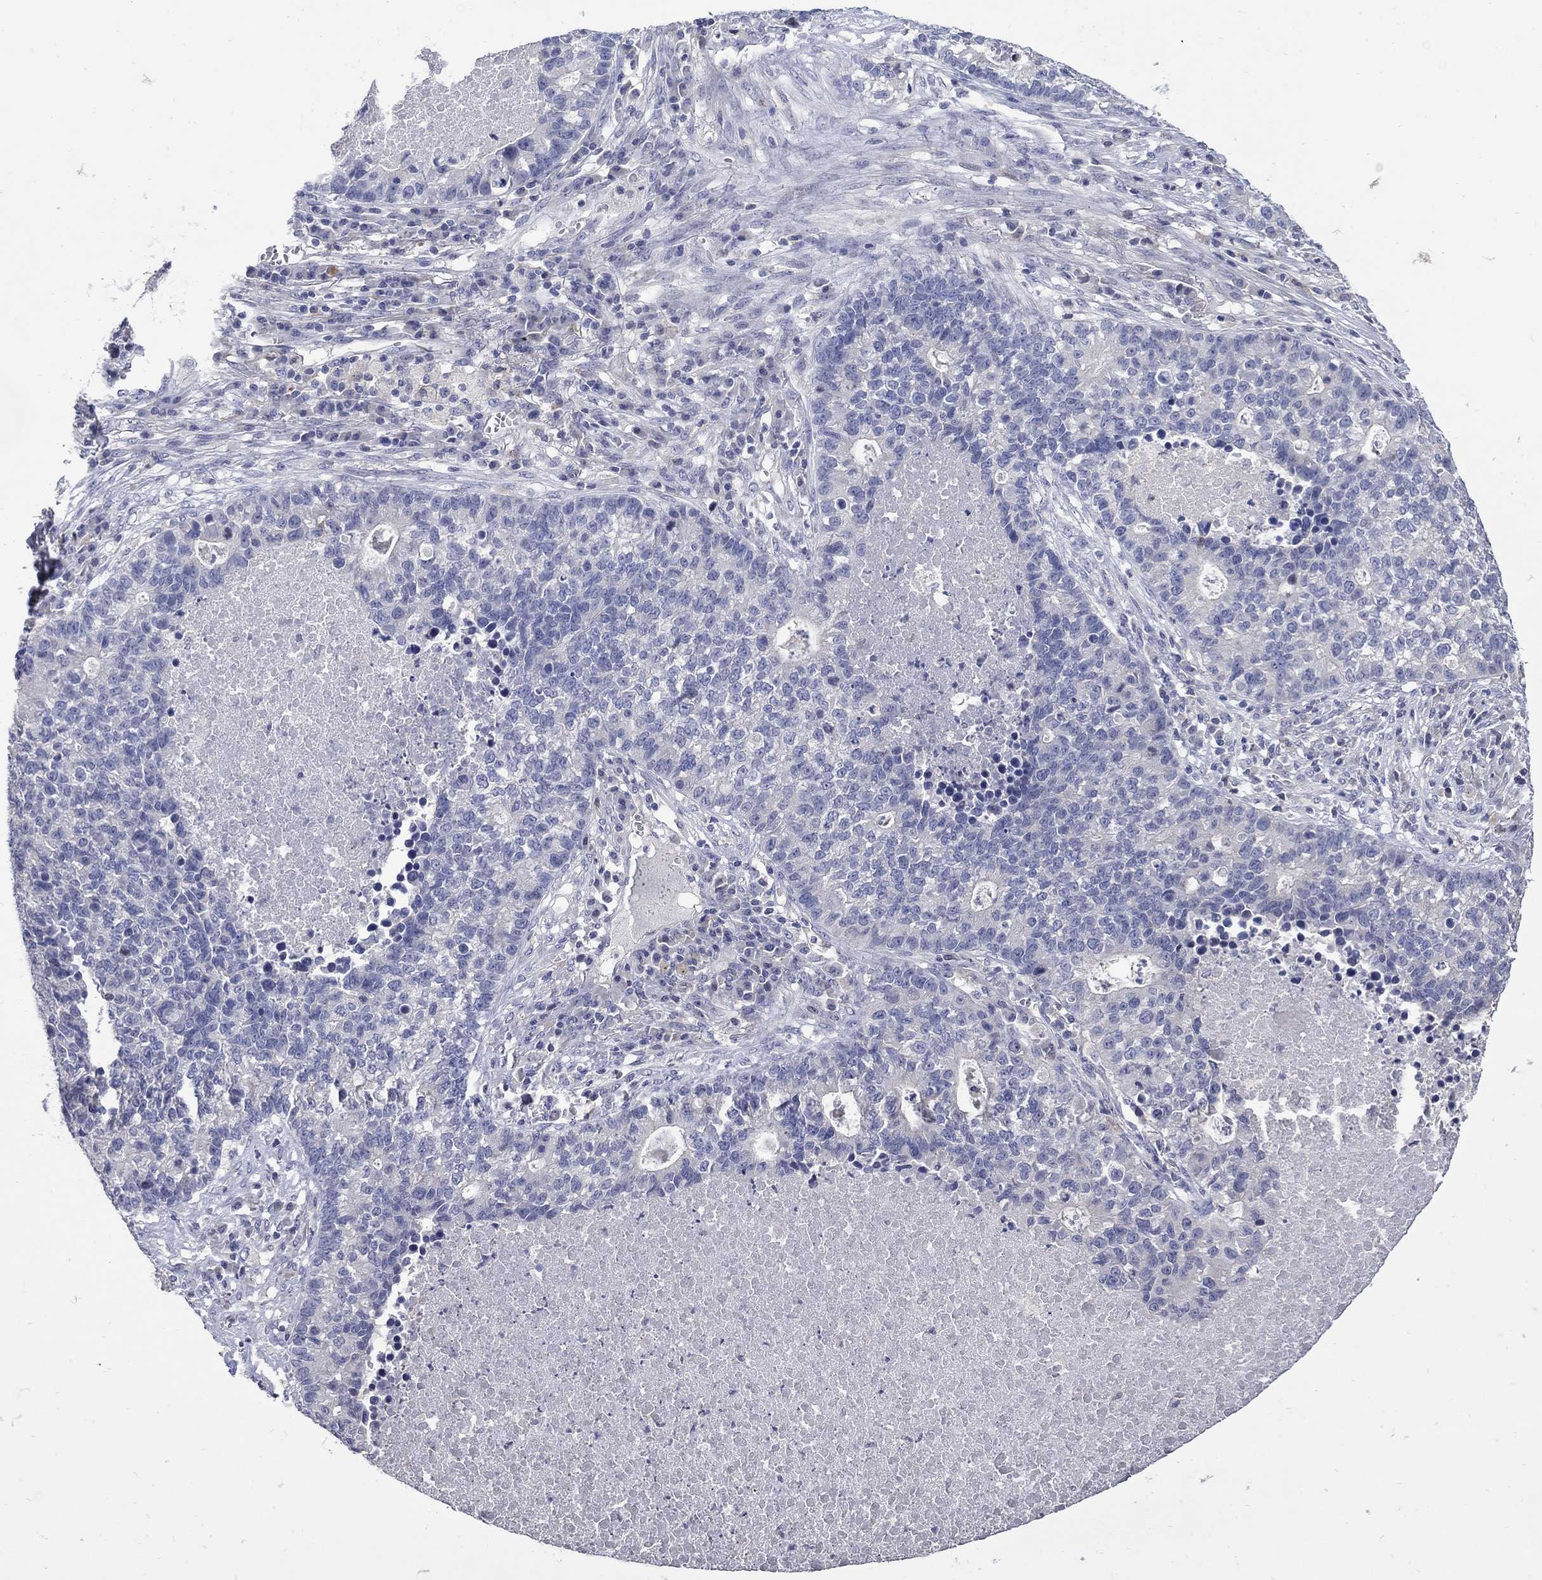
{"staining": {"intensity": "negative", "quantity": "none", "location": "none"}, "tissue": "lung cancer", "cell_type": "Tumor cells", "image_type": "cancer", "snomed": [{"axis": "morphology", "description": "Adenocarcinoma, NOS"}, {"axis": "topography", "description": "Lung"}], "caption": "Lung cancer (adenocarcinoma) was stained to show a protein in brown. There is no significant positivity in tumor cells. Brightfield microscopy of IHC stained with DAB (3,3'-diaminobenzidine) (brown) and hematoxylin (blue), captured at high magnification.", "gene": "CETN1", "patient": {"sex": "male", "age": 57}}